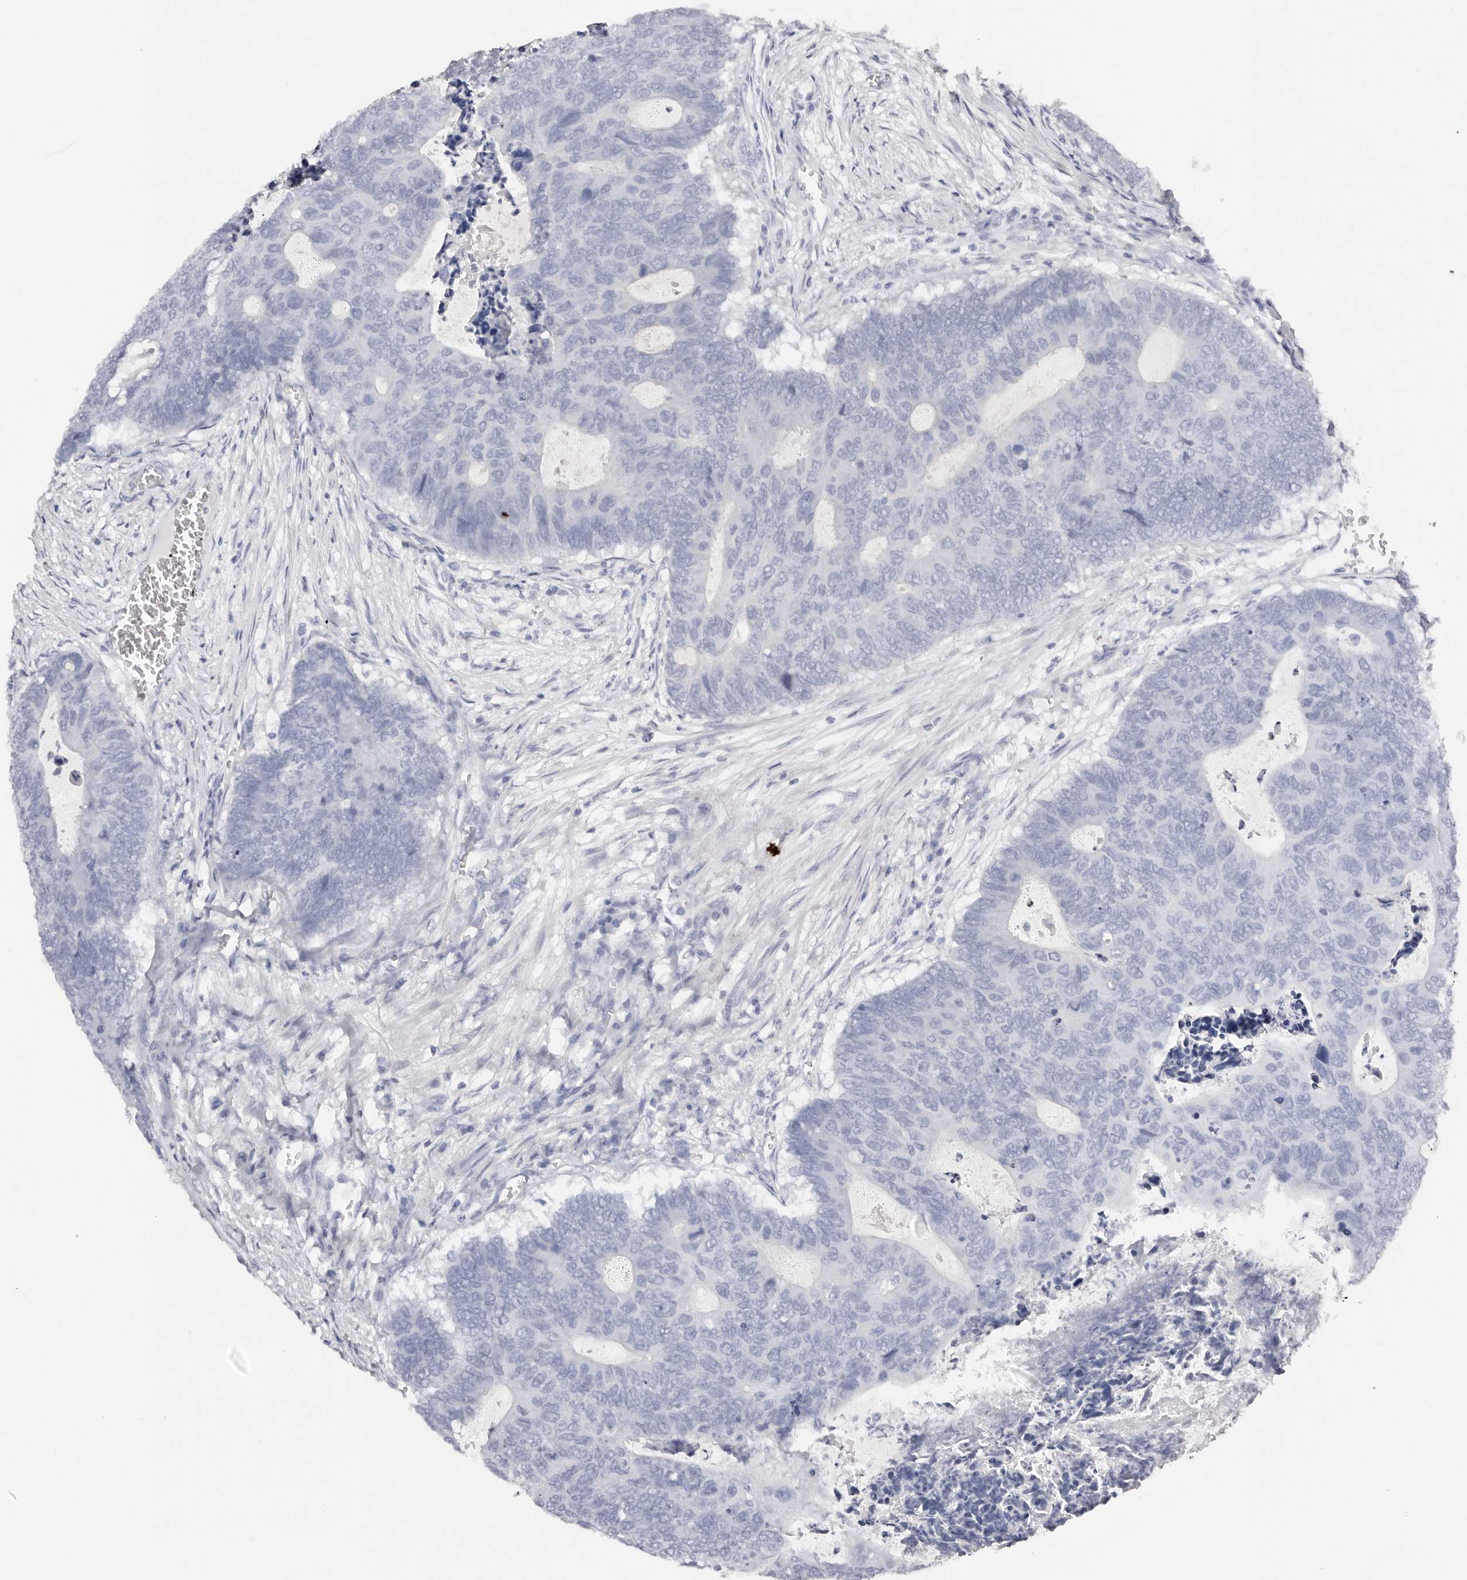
{"staining": {"intensity": "negative", "quantity": "none", "location": "none"}, "tissue": "colorectal cancer", "cell_type": "Tumor cells", "image_type": "cancer", "snomed": [{"axis": "morphology", "description": "Adenocarcinoma, NOS"}, {"axis": "topography", "description": "Colon"}], "caption": "This is a histopathology image of immunohistochemistry staining of adenocarcinoma (colorectal), which shows no positivity in tumor cells. The staining was performed using DAB to visualize the protein expression in brown, while the nuclei were stained in blue with hematoxylin (Magnification: 20x).", "gene": "ROM1", "patient": {"sex": "male", "age": 87}}